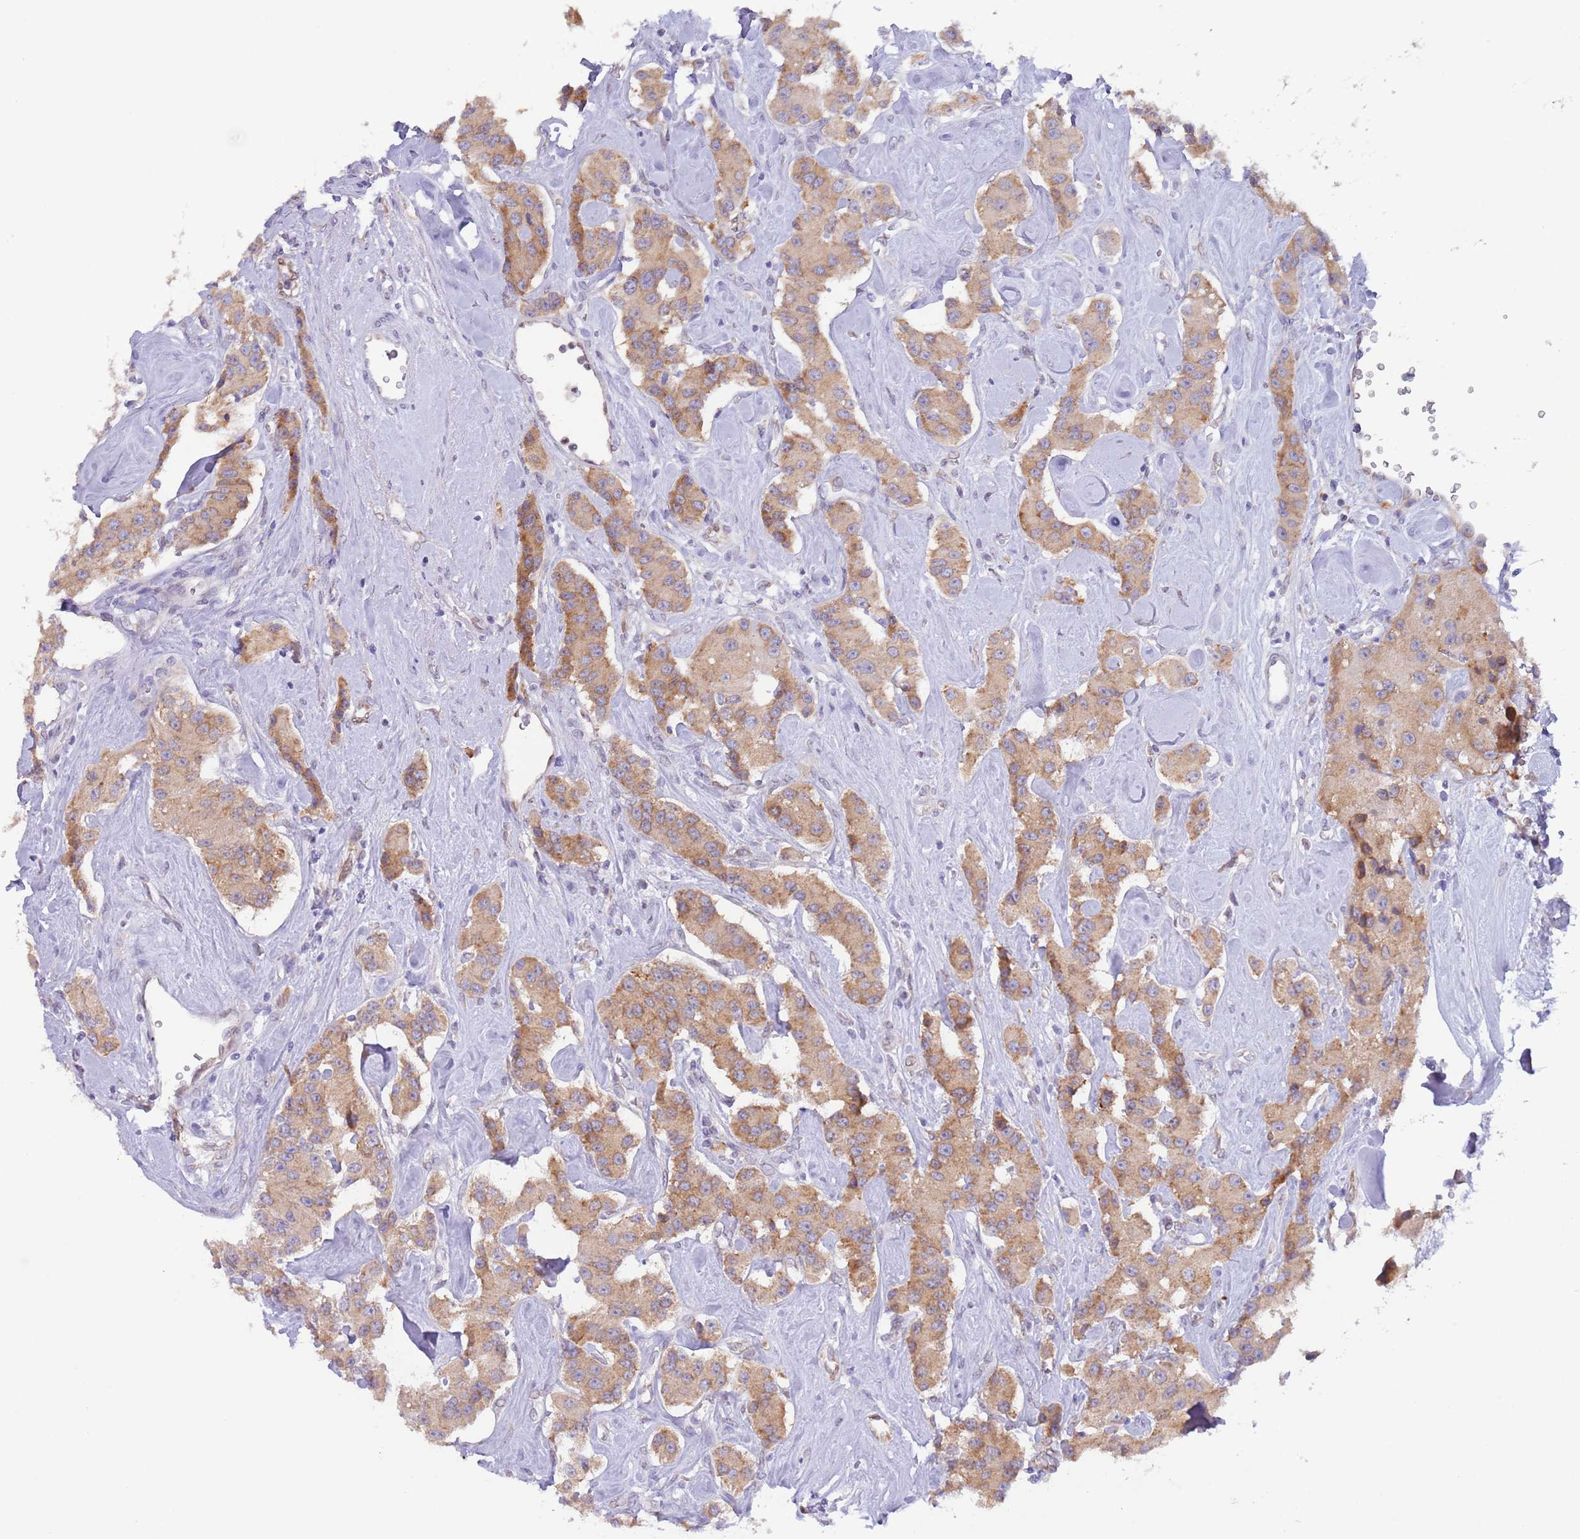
{"staining": {"intensity": "moderate", "quantity": ">75%", "location": "cytoplasmic/membranous"}, "tissue": "carcinoid", "cell_type": "Tumor cells", "image_type": "cancer", "snomed": [{"axis": "morphology", "description": "Carcinoid, malignant, NOS"}, {"axis": "topography", "description": "Pancreas"}], "caption": "Brown immunohistochemical staining in carcinoid (malignant) demonstrates moderate cytoplasmic/membranous staining in approximately >75% of tumor cells.", "gene": "EBPL", "patient": {"sex": "male", "age": 41}}